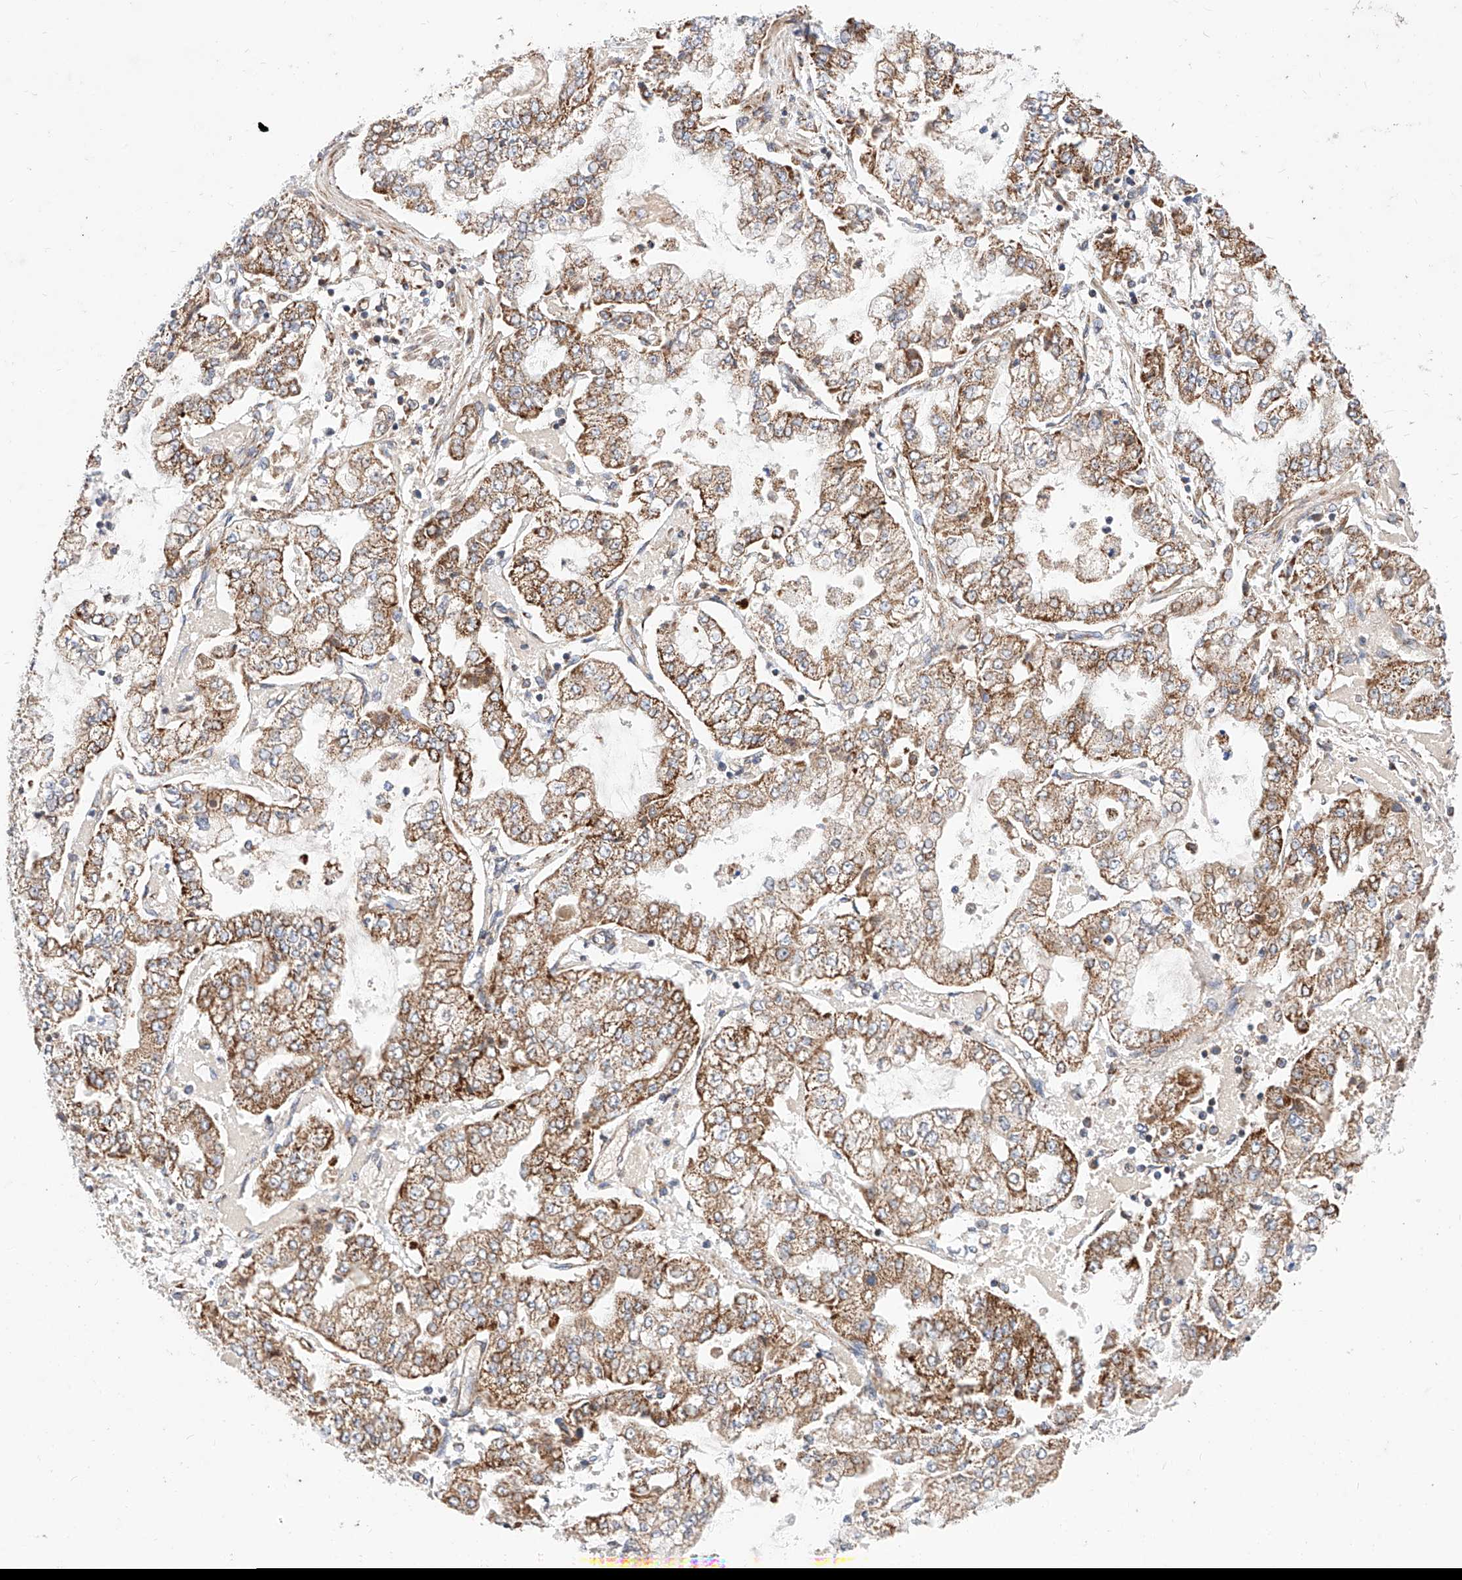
{"staining": {"intensity": "moderate", "quantity": ">75%", "location": "cytoplasmic/membranous"}, "tissue": "stomach cancer", "cell_type": "Tumor cells", "image_type": "cancer", "snomed": [{"axis": "morphology", "description": "Adenocarcinoma, NOS"}, {"axis": "topography", "description": "Stomach"}], "caption": "Protein analysis of stomach cancer (adenocarcinoma) tissue demonstrates moderate cytoplasmic/membranous expression in approximately >75% of tumor cells.", "gene": "NR1D1", "patient": {"sex": "male", "age": 76}}